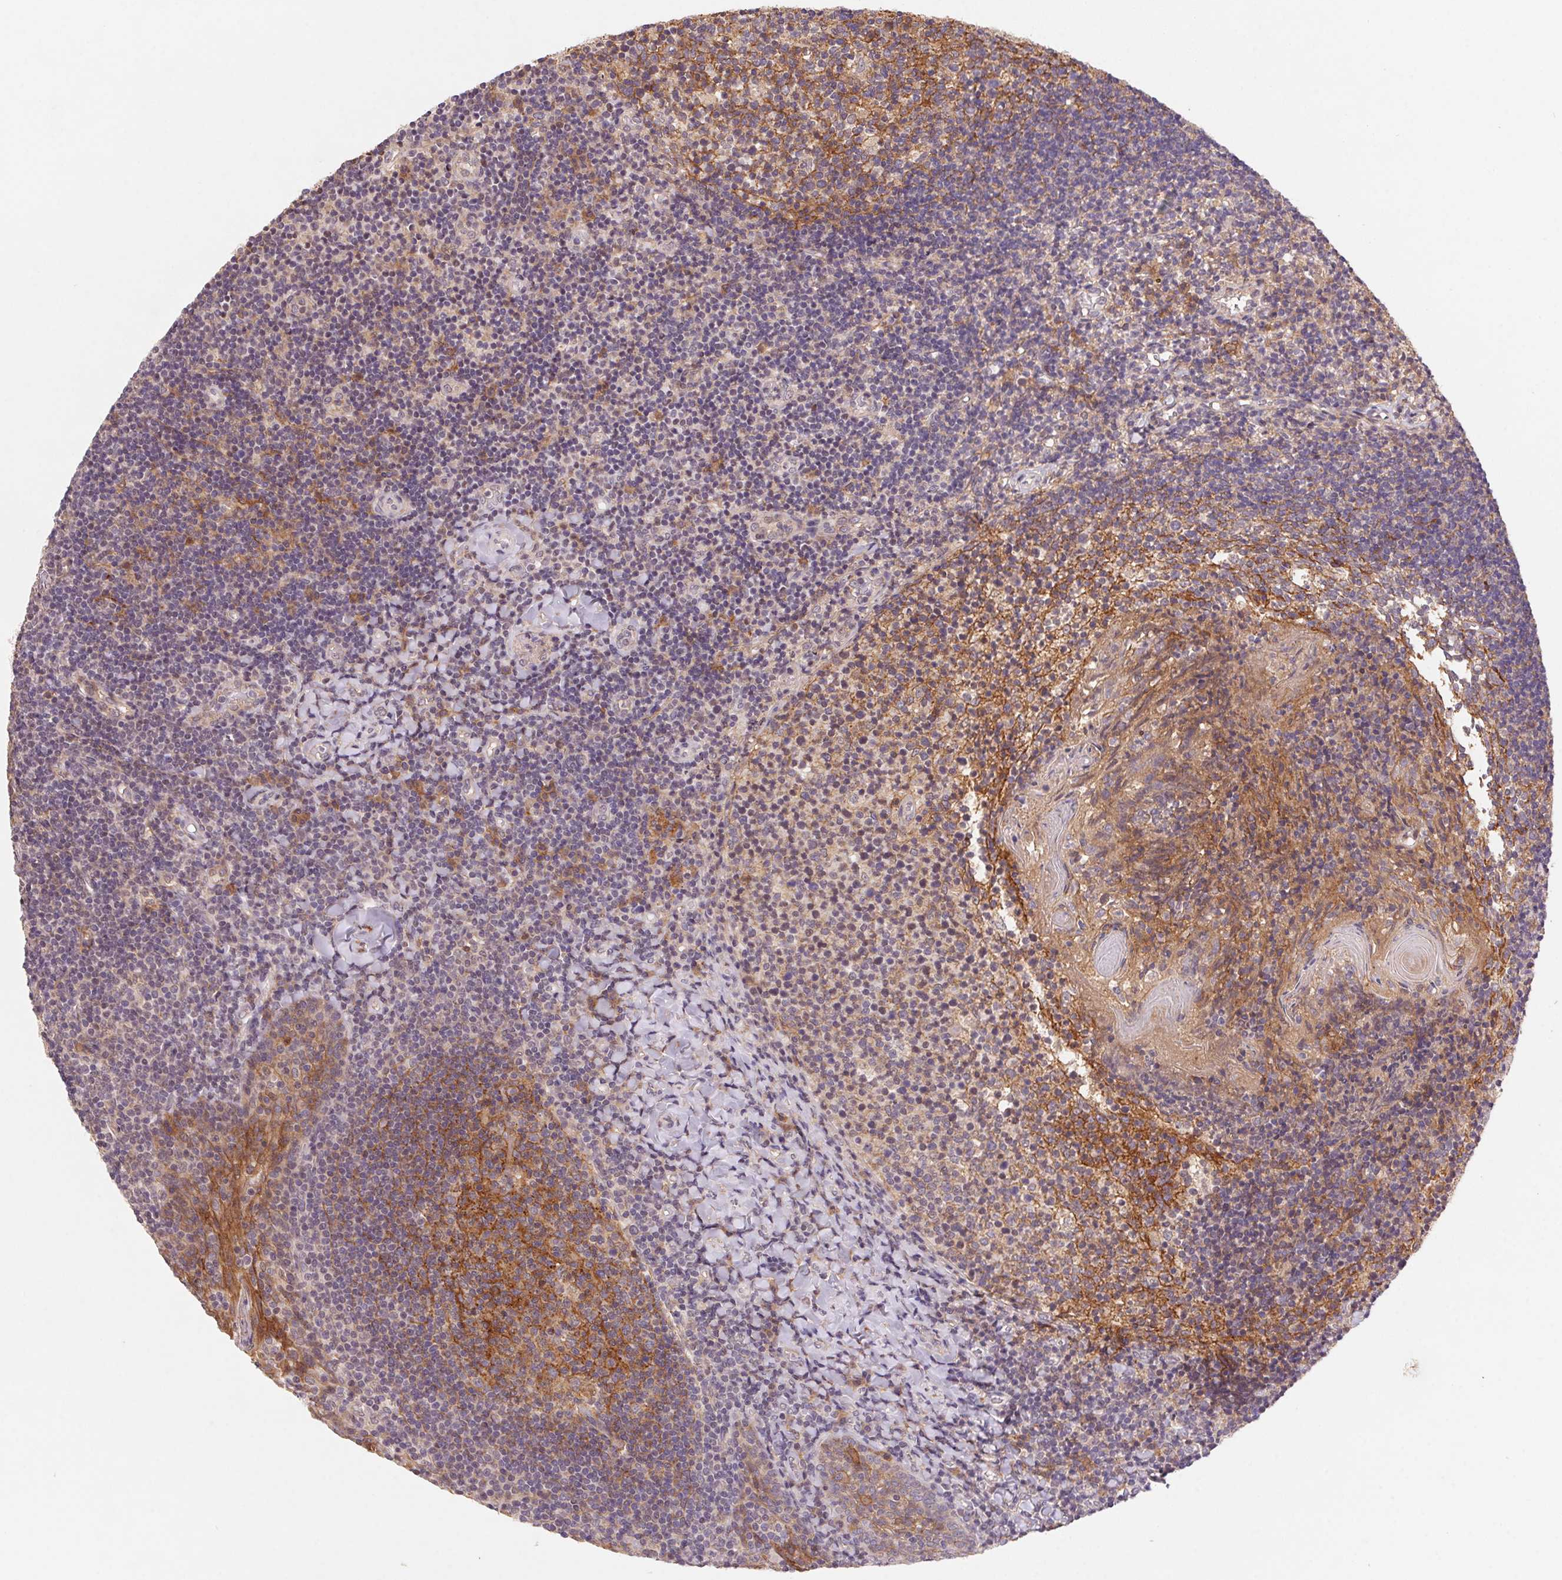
{"staining": {"intensity": "negative", "quantity": "none", "location": "none"}, "tissue": "tonsil", "cell_type": "Germinal center cells", "image_type": "normal", "snomed": [{"axis": "morphology", "description": "Normal tissue, NOS"}, {"axis": "topography", "description": "Tonsil"}], "caption": "Micrograph shows no significant protein positivity in germinal center cells of normal tonsil. (IHC, brightfield microscopy, high magnification).", "gene": "SLC52A2", "patient": {"sex": "female", "age": 10}}